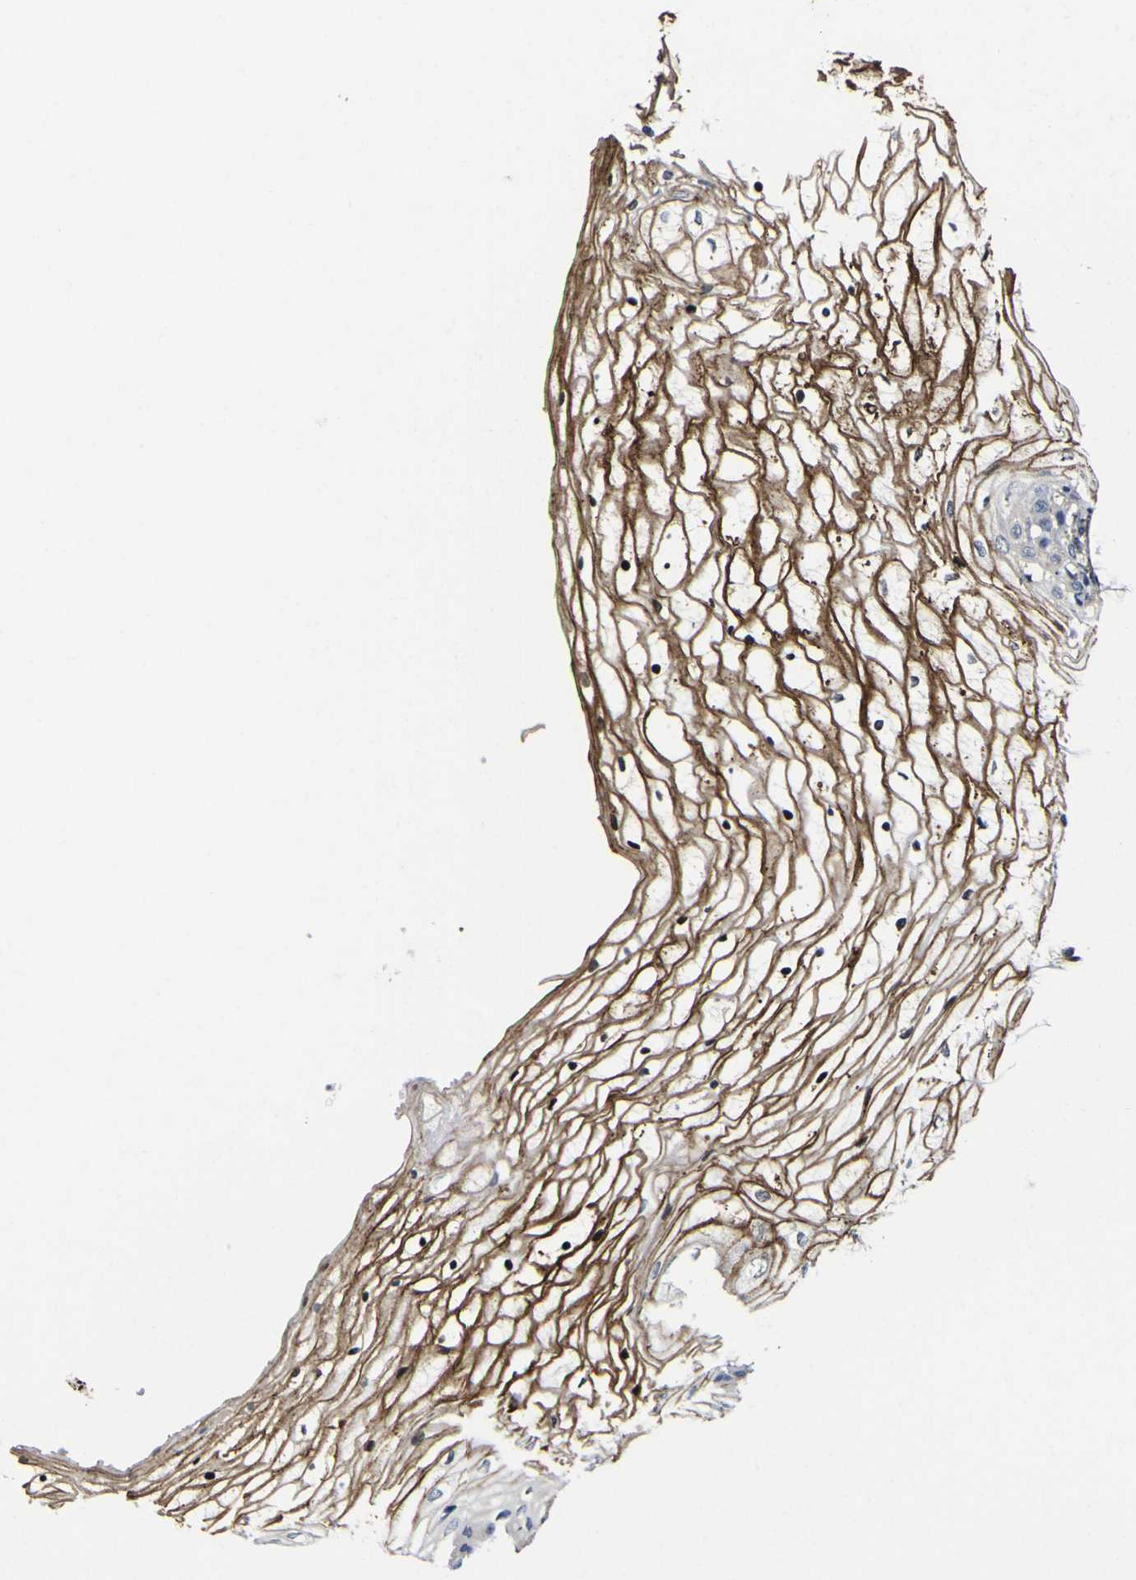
{"staining": {"intensity": "strong", "quantity": "25%-75%", "location": "cytoplasmic/membranous"}, "tissue": "vagina", "cell_type": "Squamous epithelial cells", "image_type": "normal", "snomed": [{"axis": "morphology", "description": "Normal tissue, NOS"}, {"axis": "topography", "description": "Vagina"}], "caption": "Strong cytoplasmic/membranous positivity for a protein is appreciated in approximately 25%-75% of squamous epithelial cells of benign vagina using immunohistochemistry (IHC).", "gene": "CCL2", "patient": {"sex": "female", "age": 34}}